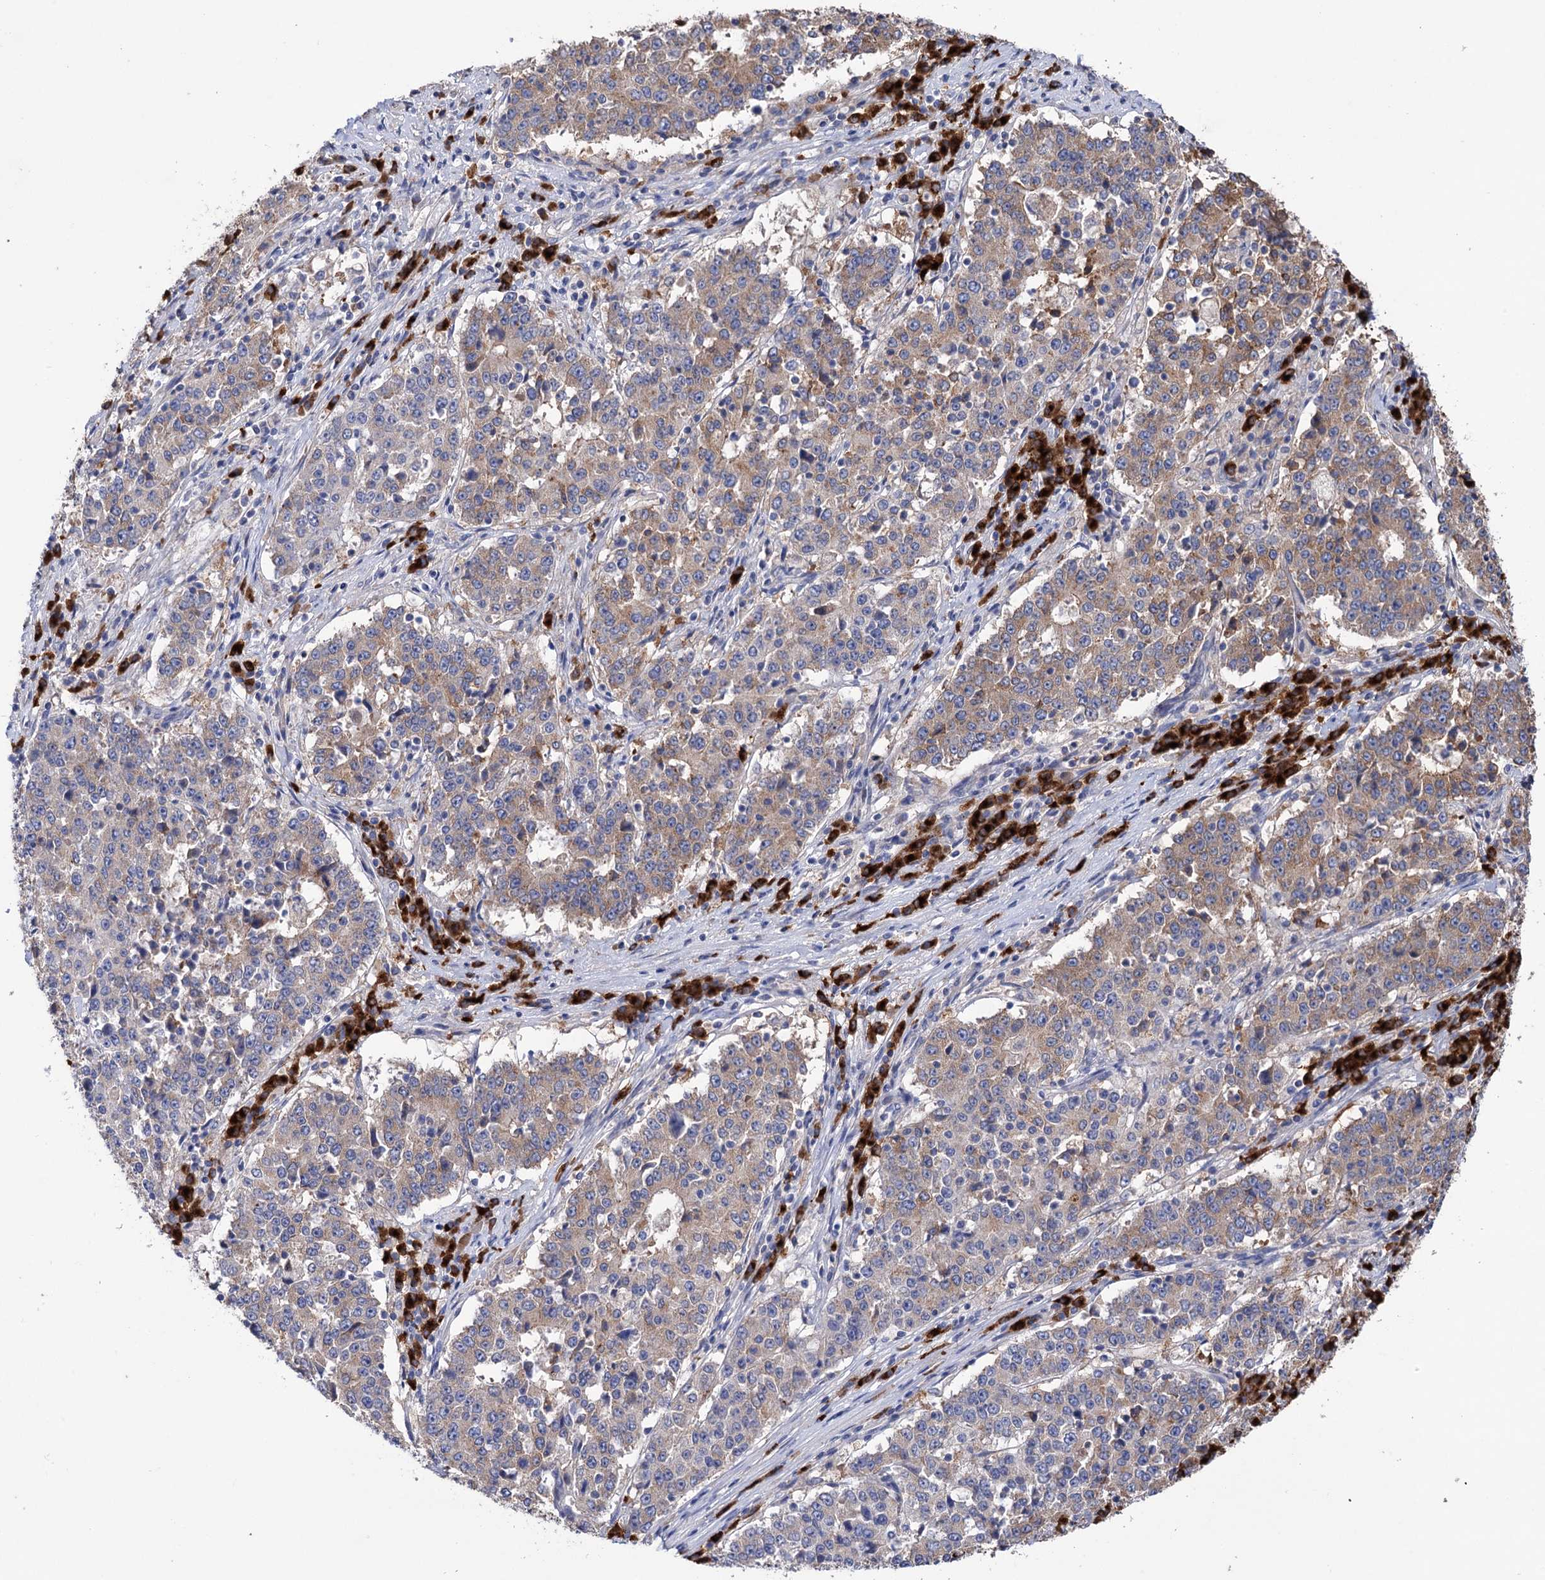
{"staining": {"intensity": "moderate", "quantity": ">75%", "location": "cytoplasmic/membranous"}, "tissue": "stomach cancer", "cell_type": "Tumor cells", "image_type": "cancer", "snomed": [{"axis": "morphology", "description": "Adenocarcinoma, NOS"}, {"axis": "topography", "description": "Stomach"}], "caption": "High-power microscopy captured an immunohistochemistry (IHC) histopathology image of stomach cancer, revealing moderate cytoplasmic/membranous expression in about >75% of tumor cells.", "gene": "BBS4", "patient": {"sex": "male", "age": 59}}